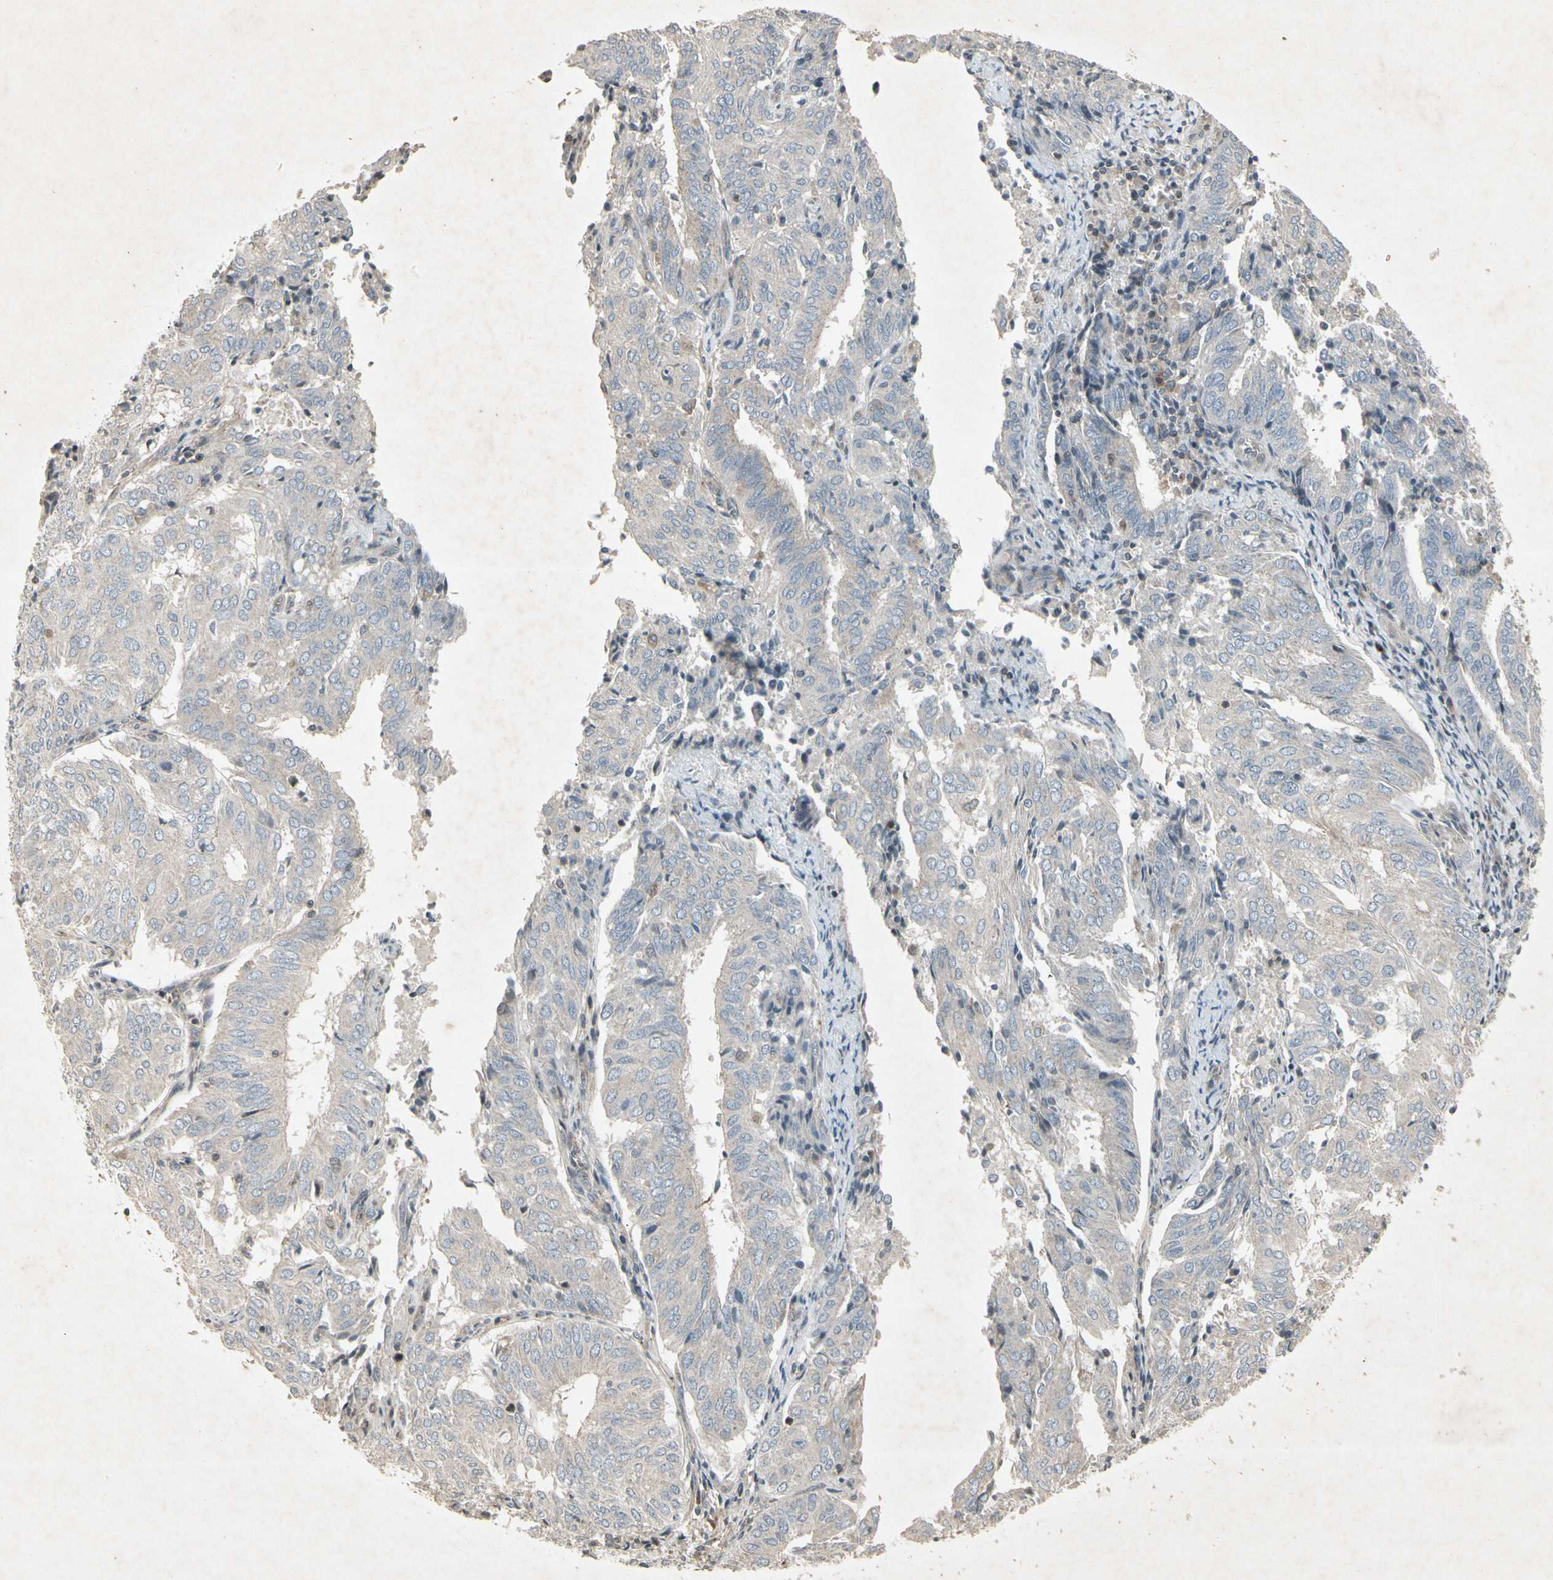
{"staining": {"intensity": "negative", "quantity": "none", "location": "none"}, "tissue": "endometrial cancer", "cell_type": "Tumor cells", "image_type": "cancer", "snomed": [{"axis": "morphology", "description": "Adenocarcinoma, NOS"}, {"axis": "topography", "description": "Uterus"}], "caption": "This is an IHC image of adenocarcinoma (endometrial). There is no staining in tumor cells.", "gene": "TEK", "patient": {"sex": "female", "age": 60}}